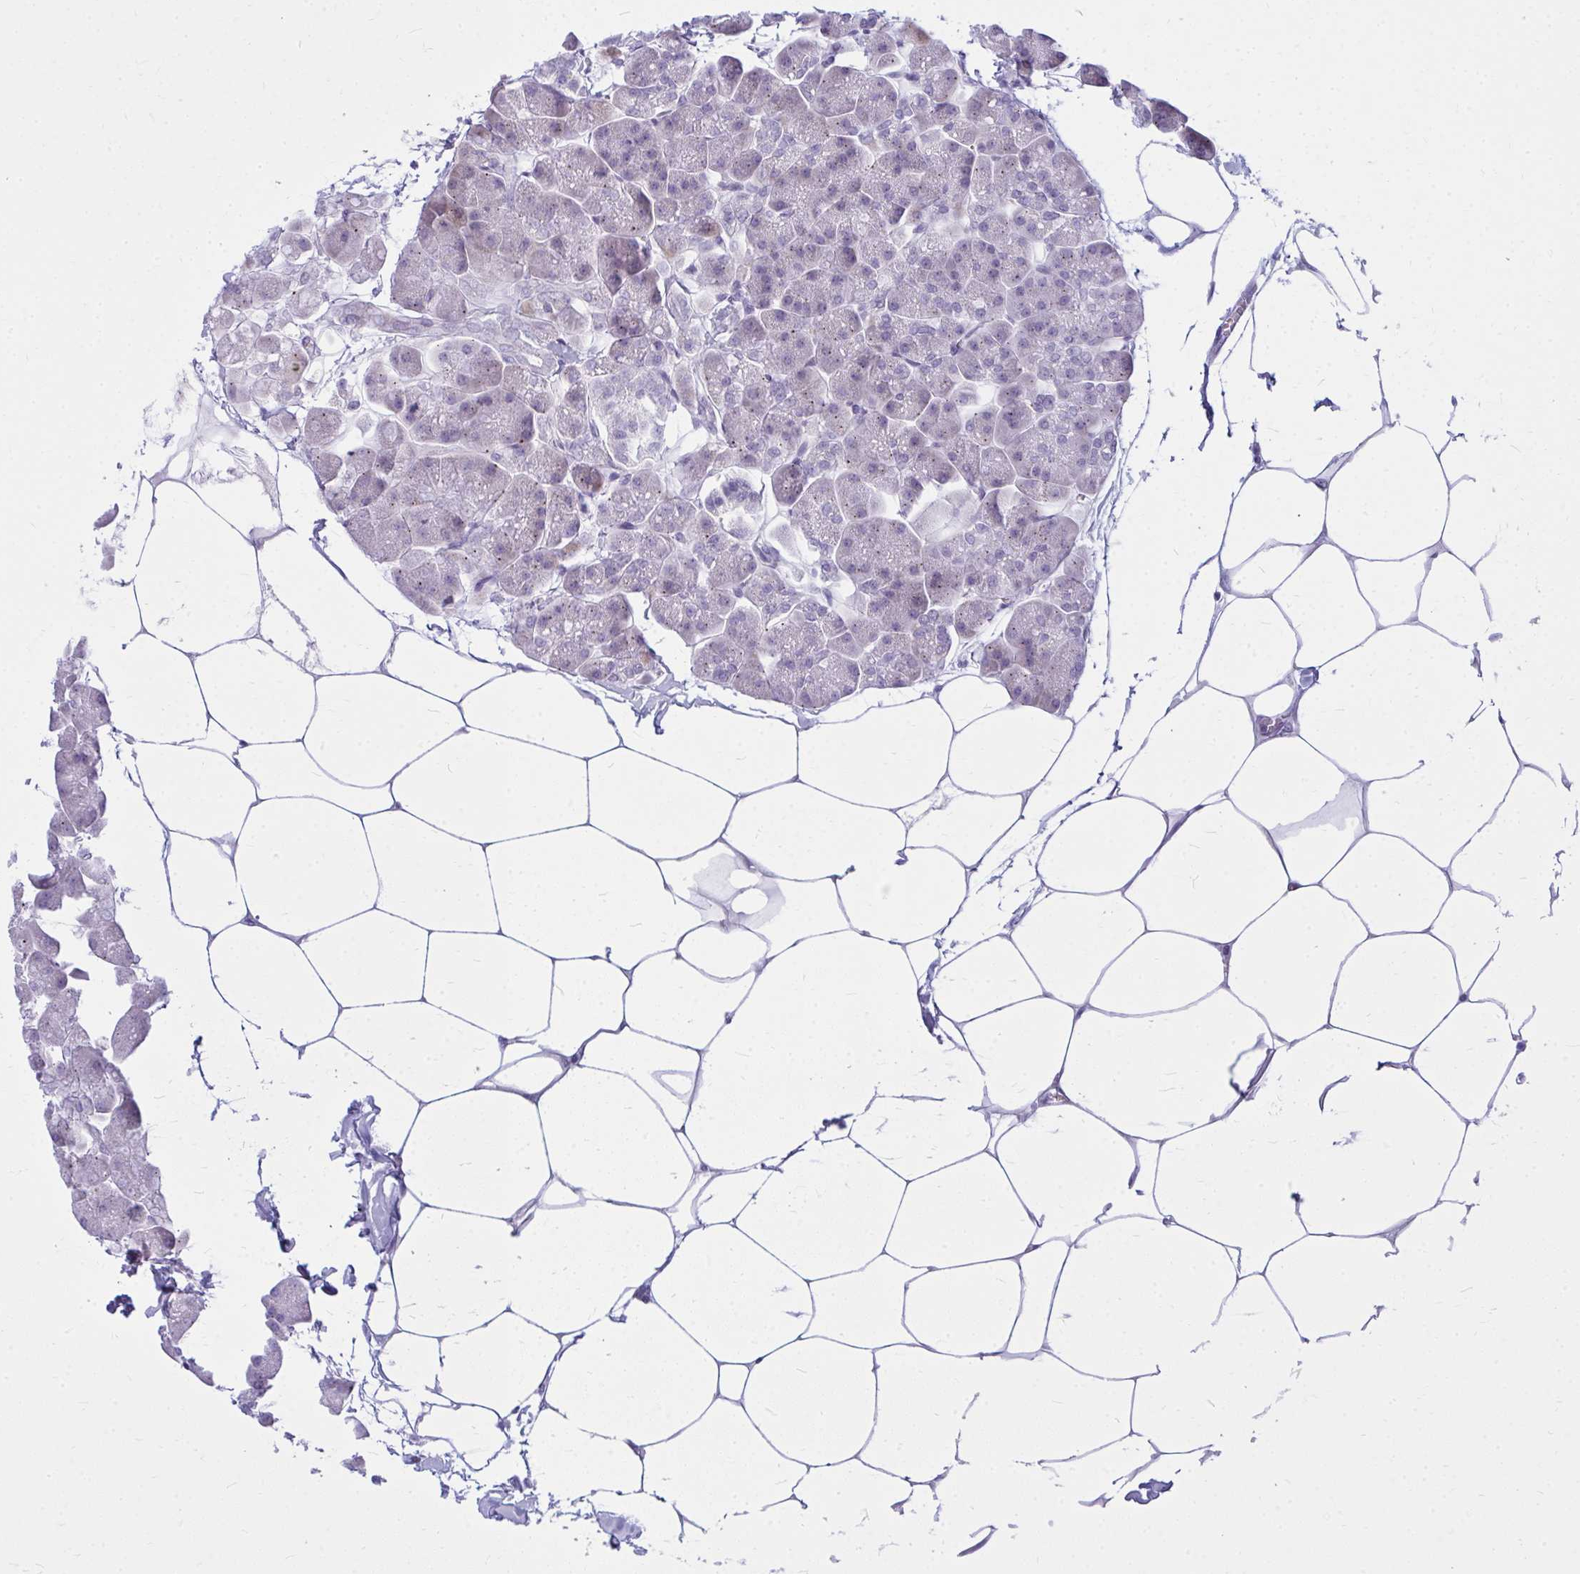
{"staining": {"intensity": "moderate", "quantity": "<25%", "location": "cytoplasmic/membranous"}, "tissue": "pancreas", "cell_type": "Exocrine glandular cells", "image_type": "normal", "snomed": [{"axis": "morphology", "description": "Normal tissue, NOS"}, {"axis": "topography", "description": "Pancreas"}], "caption": "A micrograph of pancreas stained for a protein displays moderate cytoplasmic/membranous brown staining in exocrine glandular cells.", "gene": "ZSCAN25", "patient": {"sex": "male", "age": 35}}